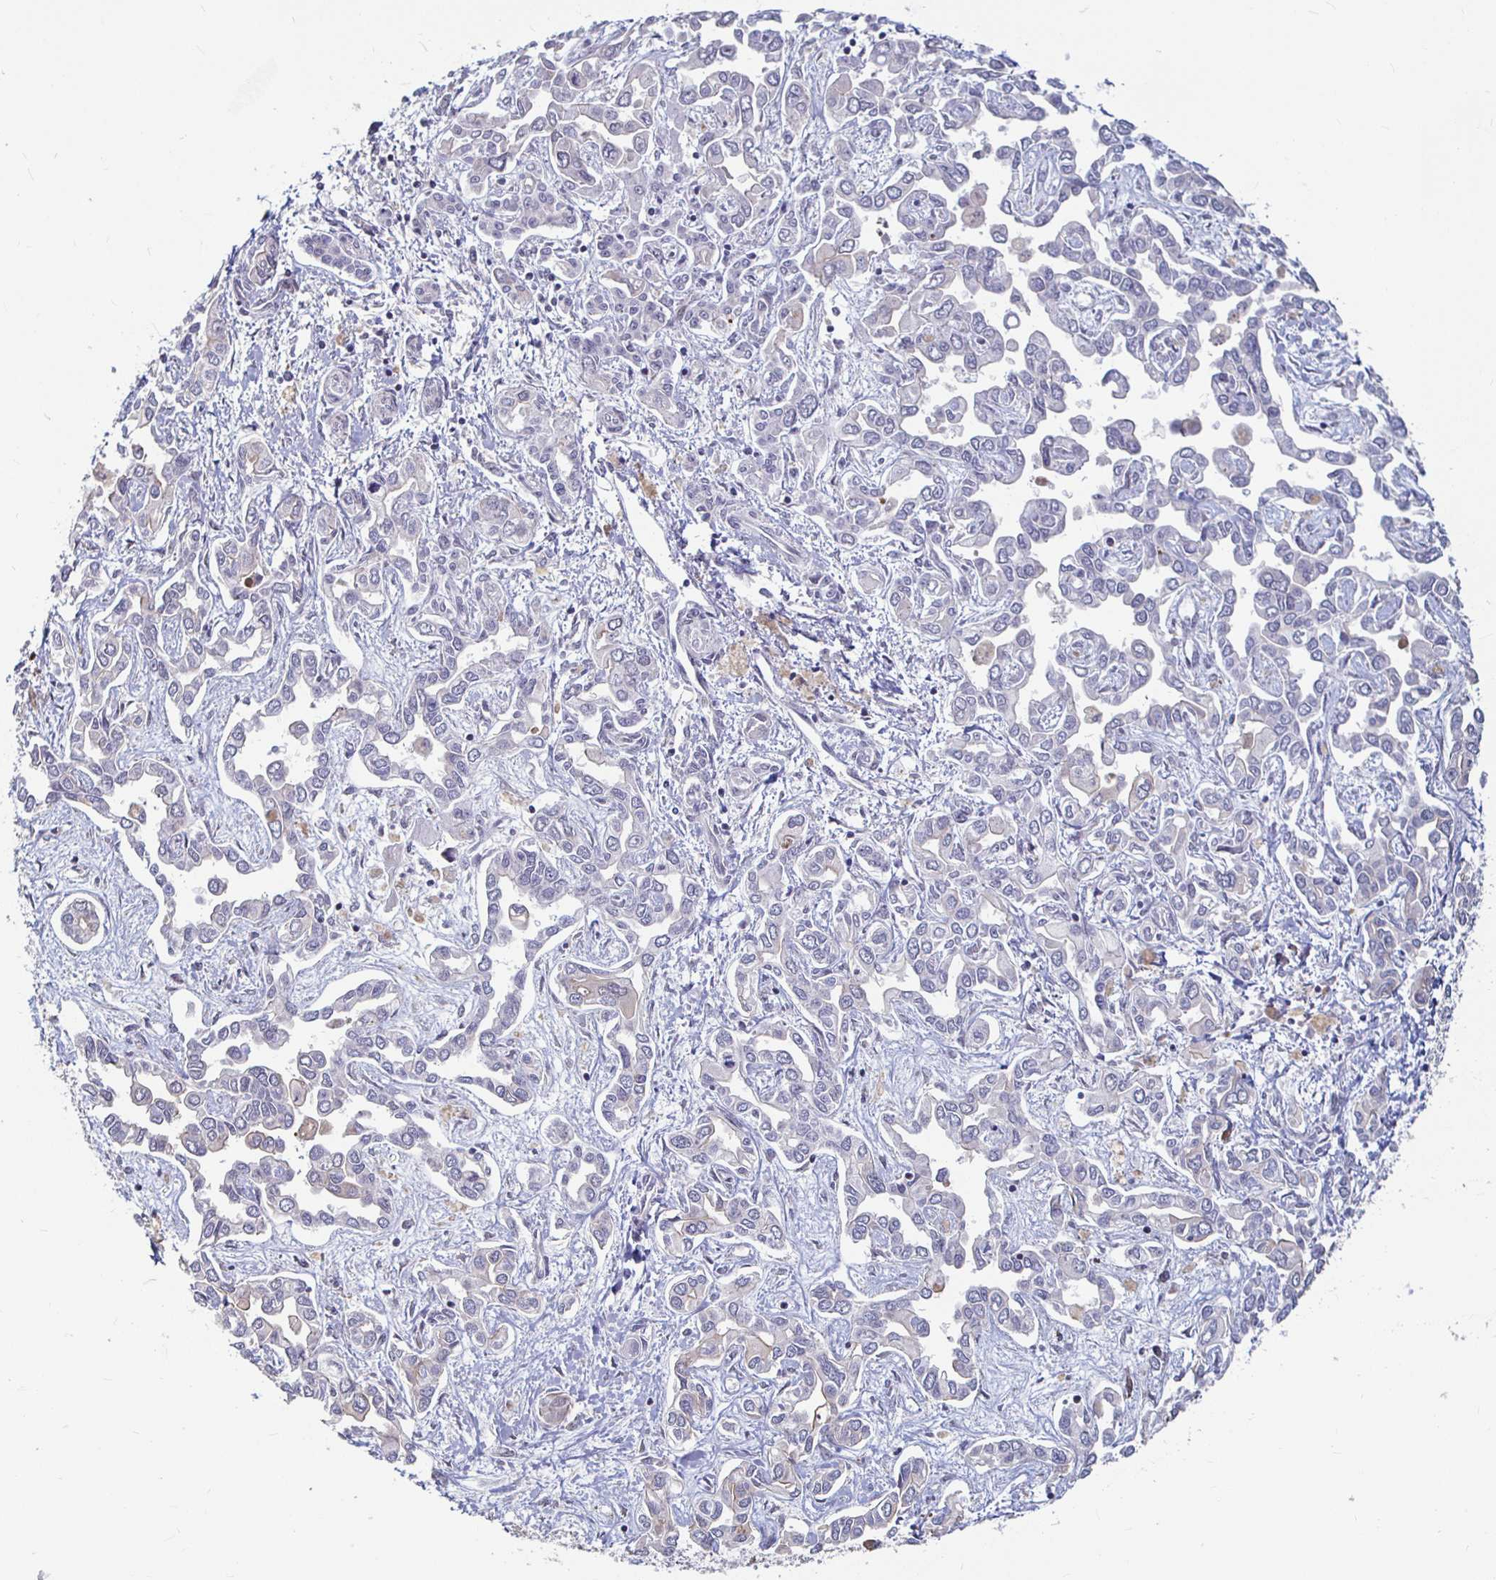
{"staining": {"intensity": "negative", "quantity": "none", "location": "none"}, "tissue": "liver cancer", "cell_type": "Tumor cells", "image_type": "cancer", "snomed": [{"axis": "morphology", "description": "Cholangiocarcinoma"}, {"axis": "topography", "description": "Liver"}], "caption": "IHC of human liver cancer exhibits no positivity in tumor cells.", "gene": "CAPN11", "patient": {"sex": "female", "age": 64}}